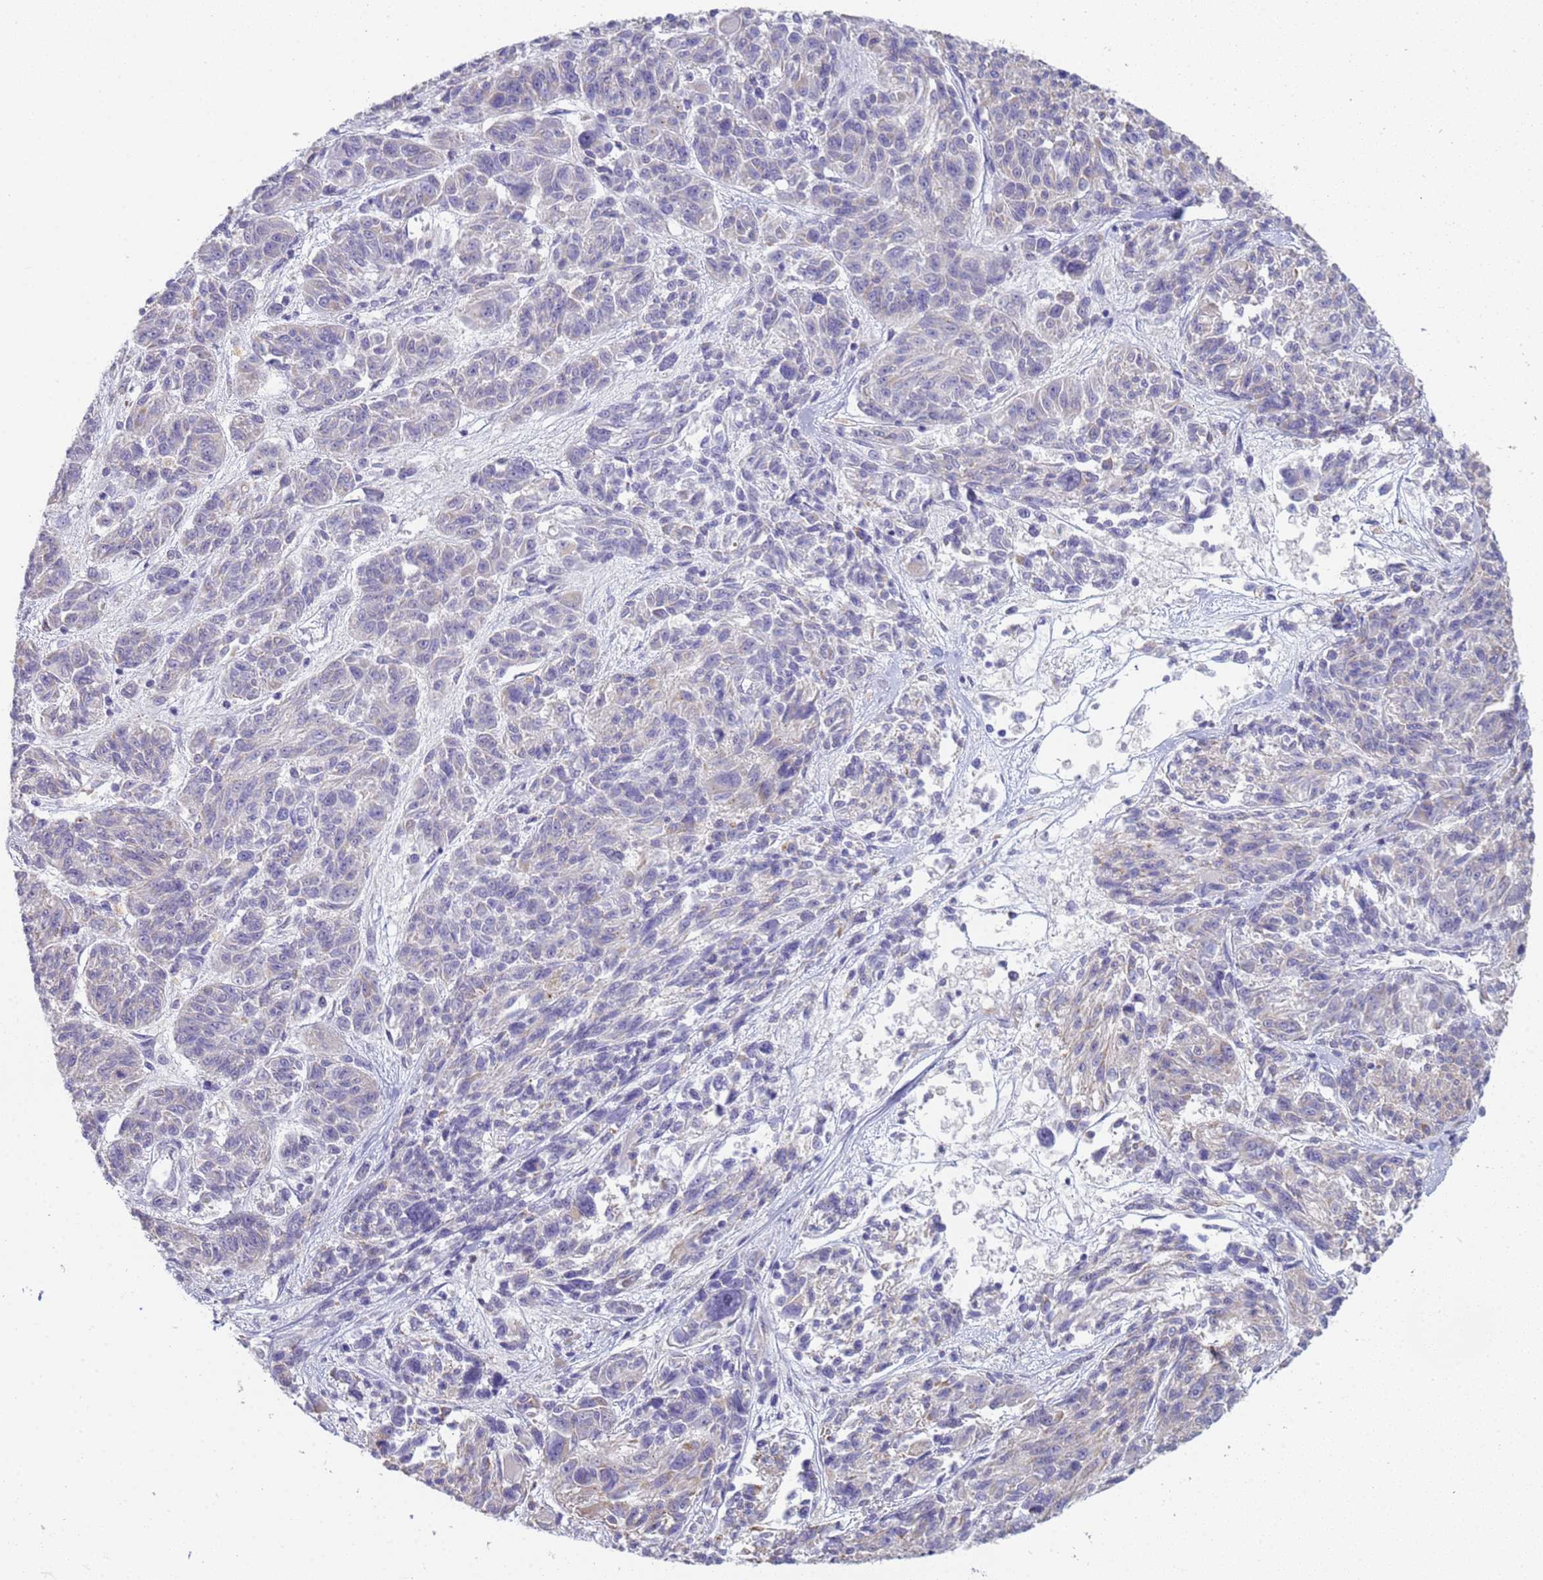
{"staining": {"intensity": "negative", "quantity": "none", "location": "none"}, "tissue": "melanoma", "cell_type": "Tumor cells", "image_type": "cancer", "snomed": [{"axis": "morphology", "description": "Malignant melanoma, NOS"}, {"axis": "topography", "description": "Skin"}], "caption": "High magnification brightfield microscopy of melanoma stained with DAB (brown) and counterstained with hematoxylin (blue): tumor cells show no significant staining.", "gene": "CR1", "patient": {"sex": "male", "age": 53}}